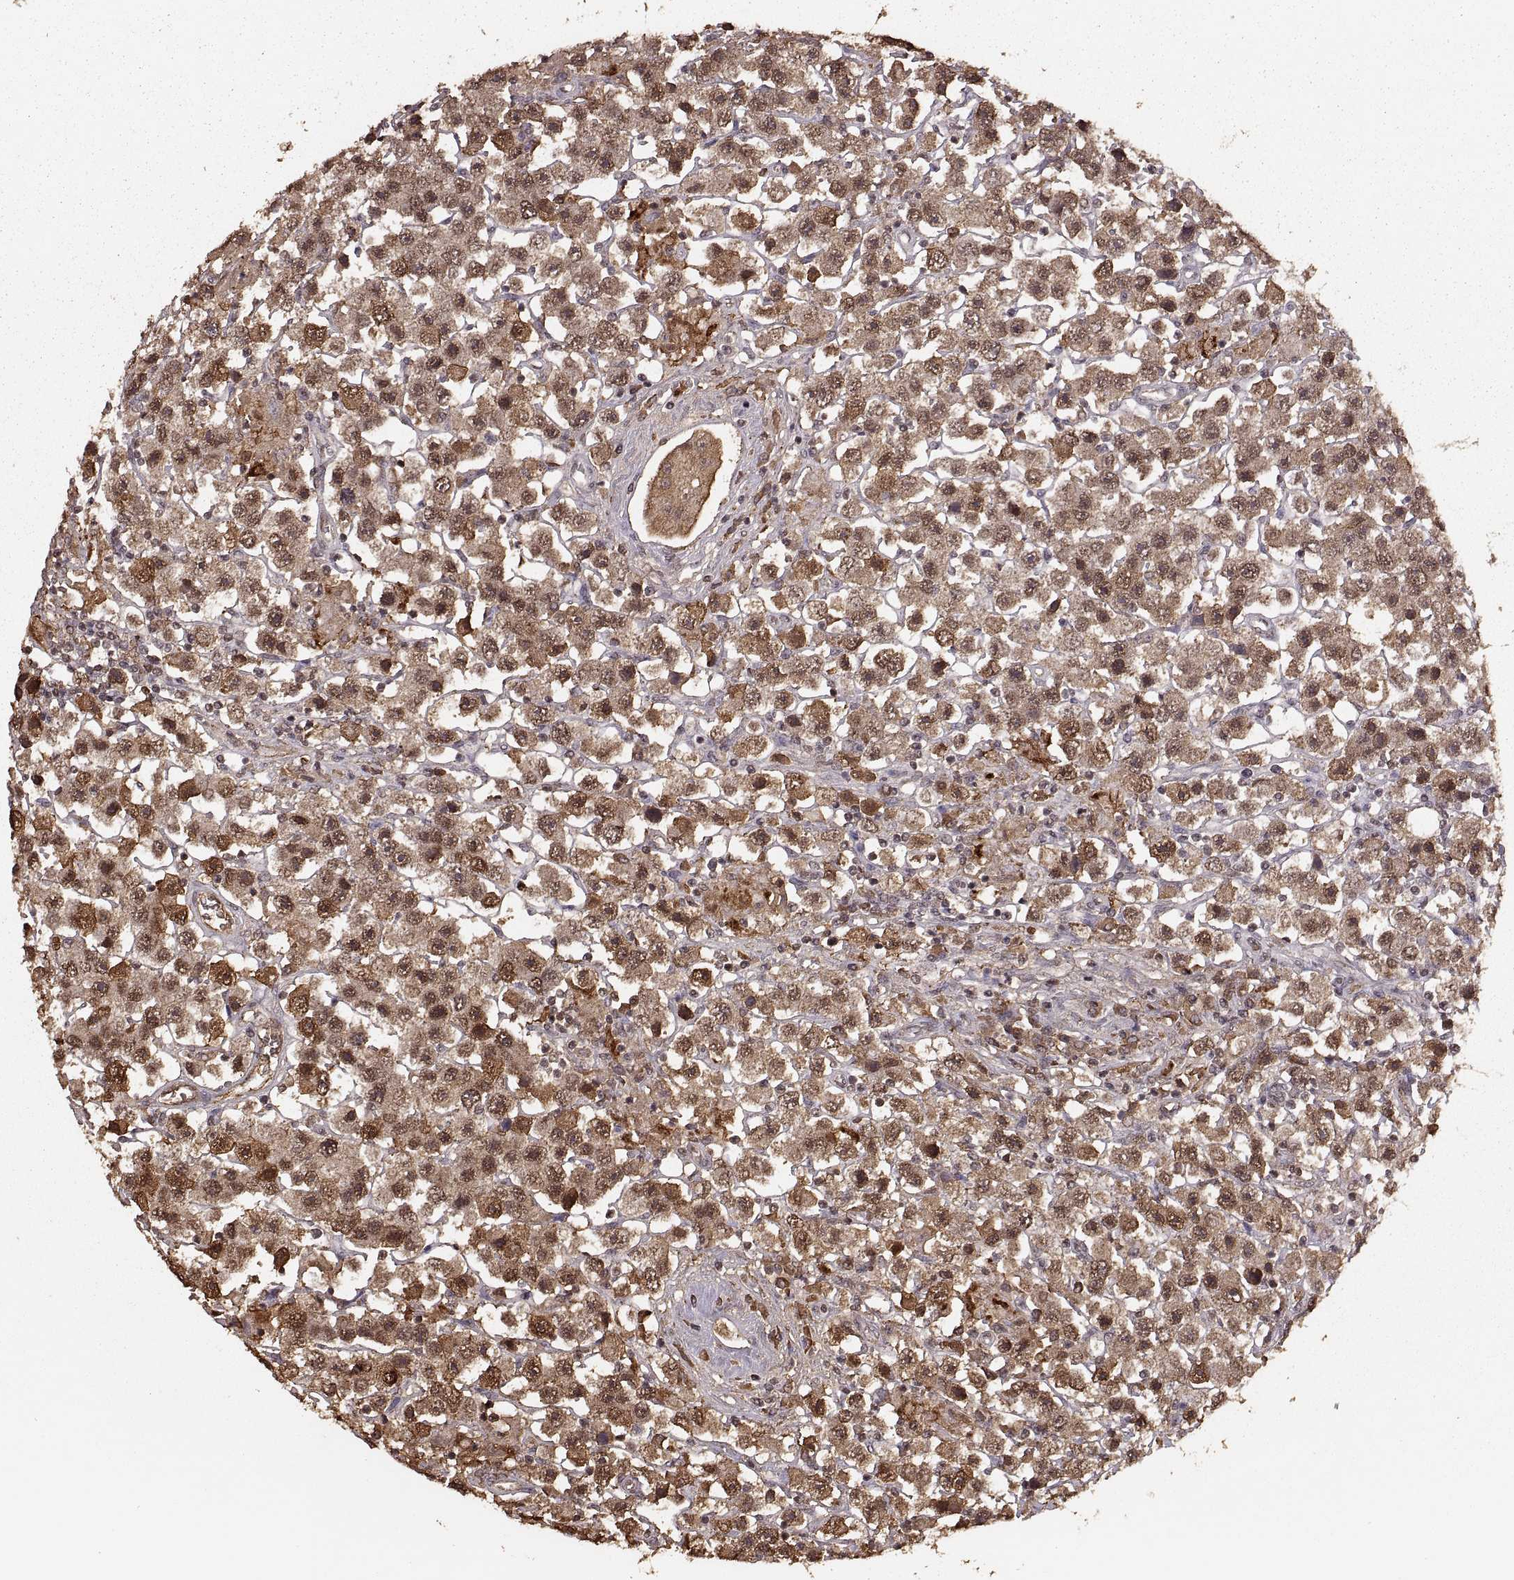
{"staining": {"intensity": "strong", "quantity": ">75%", "location": "cytoplasmic/membranous,nuclear"}, "tissue": "testis cancer", "cell_type": "Tumor cells", "image_type": "cancer", "snomed": [{"axis": "morphology", "description": "Seminoma, NOS"}, {"axis": "topography", "description": "Testis"}], "caption": "An image of testis seminoma stained for a protein exhibits strong cytoplasmic/membranous and nuclear brown staining in tumor cells.", "gene": "RFT1", "patient": {"sex": "male", "age": 45}}